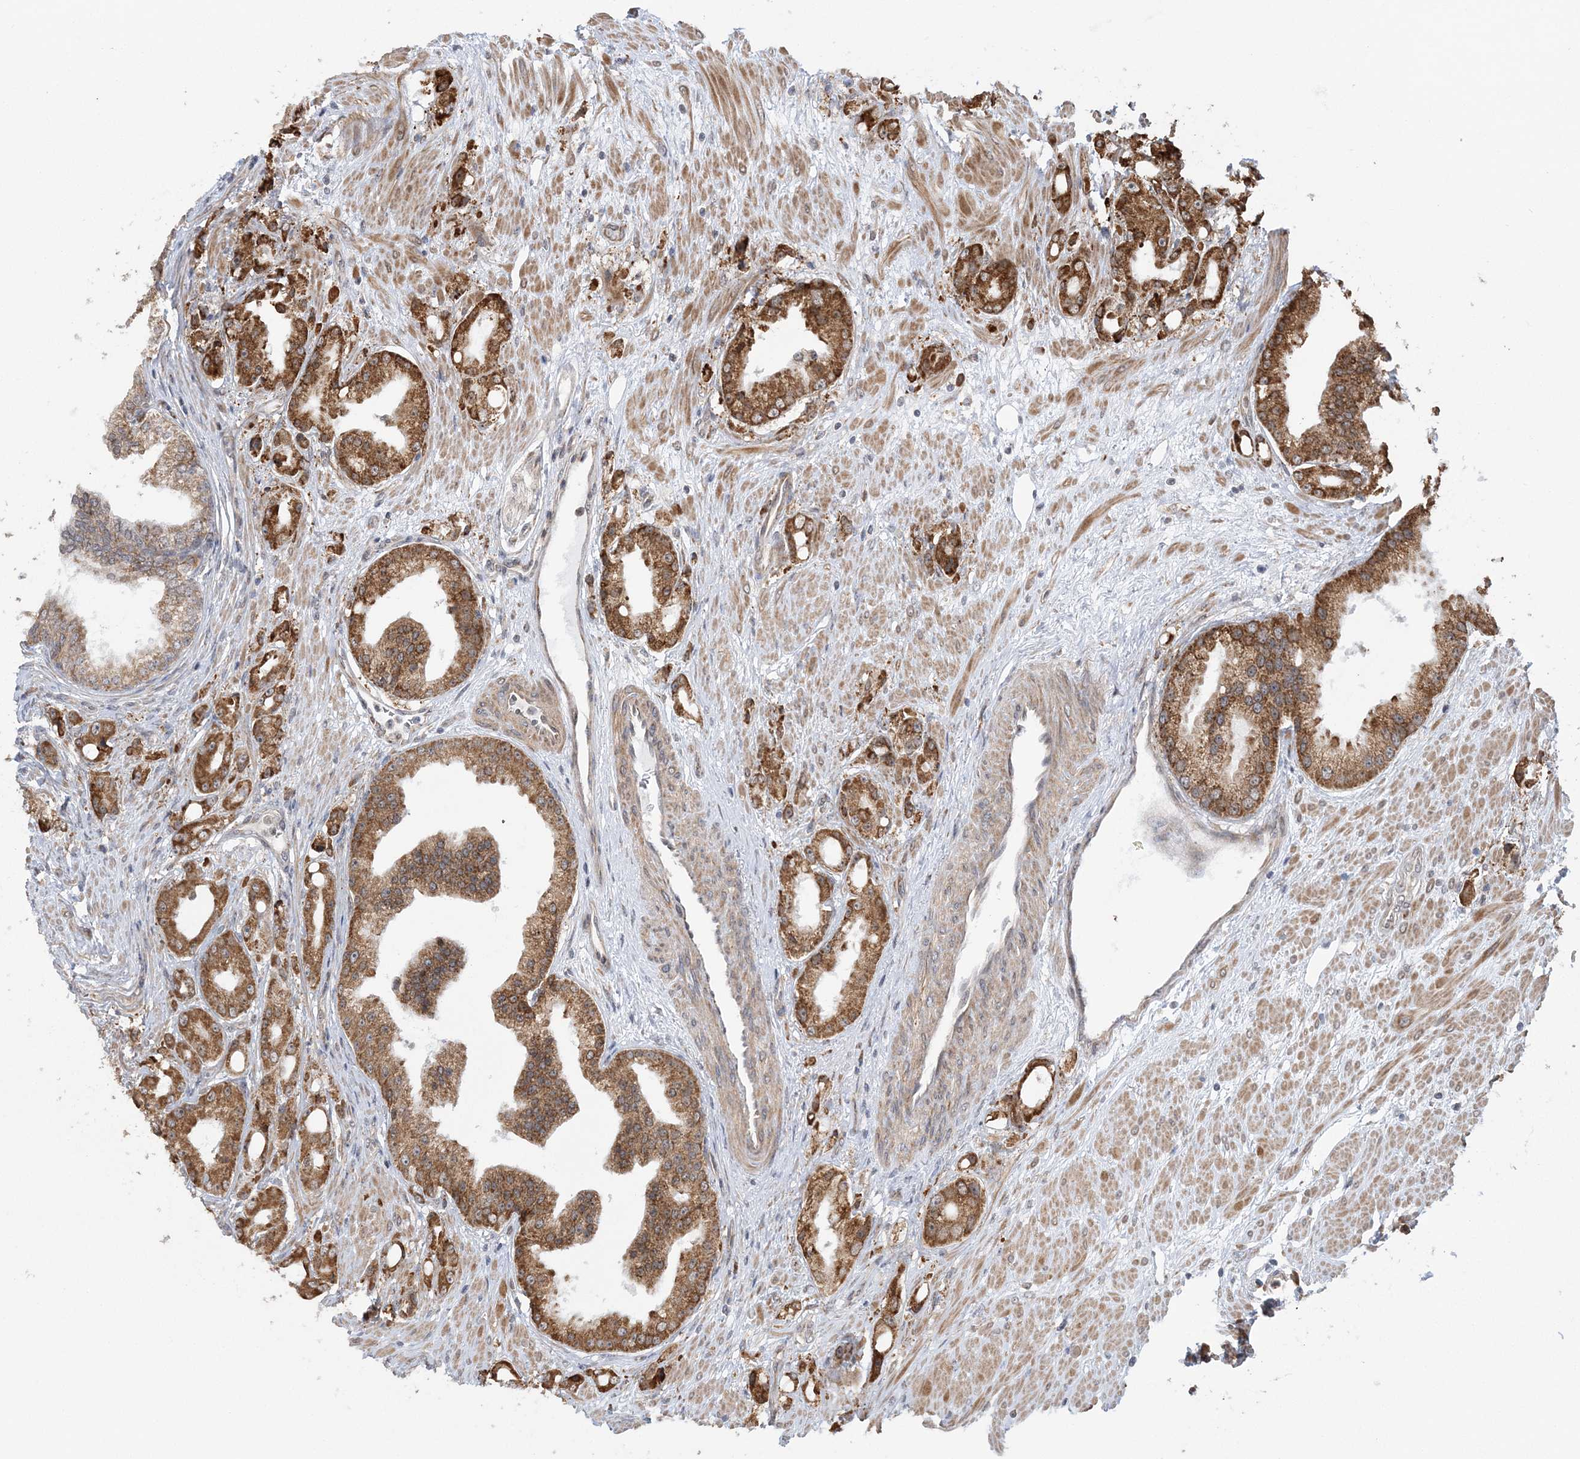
{"staining": {"intensity": "moderate", "quantity": ">75%", "location": "cytoplasmic/membranous"}, "tissue": "prostate cancer", "cell_type": "Tumor cells", "image_type": "cancer", "snomed": [{"axis": "morphology", "description": "Adenocarcinoma, Low grade"}, {"axis": "topography", "description": "Prostate"}], "caption": "Adenocarcinoma (low-grade) (prostate) stained for a protein reveals moderate cytoplasmic/membranous positivity in tumor cells.", "gene": "MRPL47", "patient": {"sex": "male", "age": 67}}